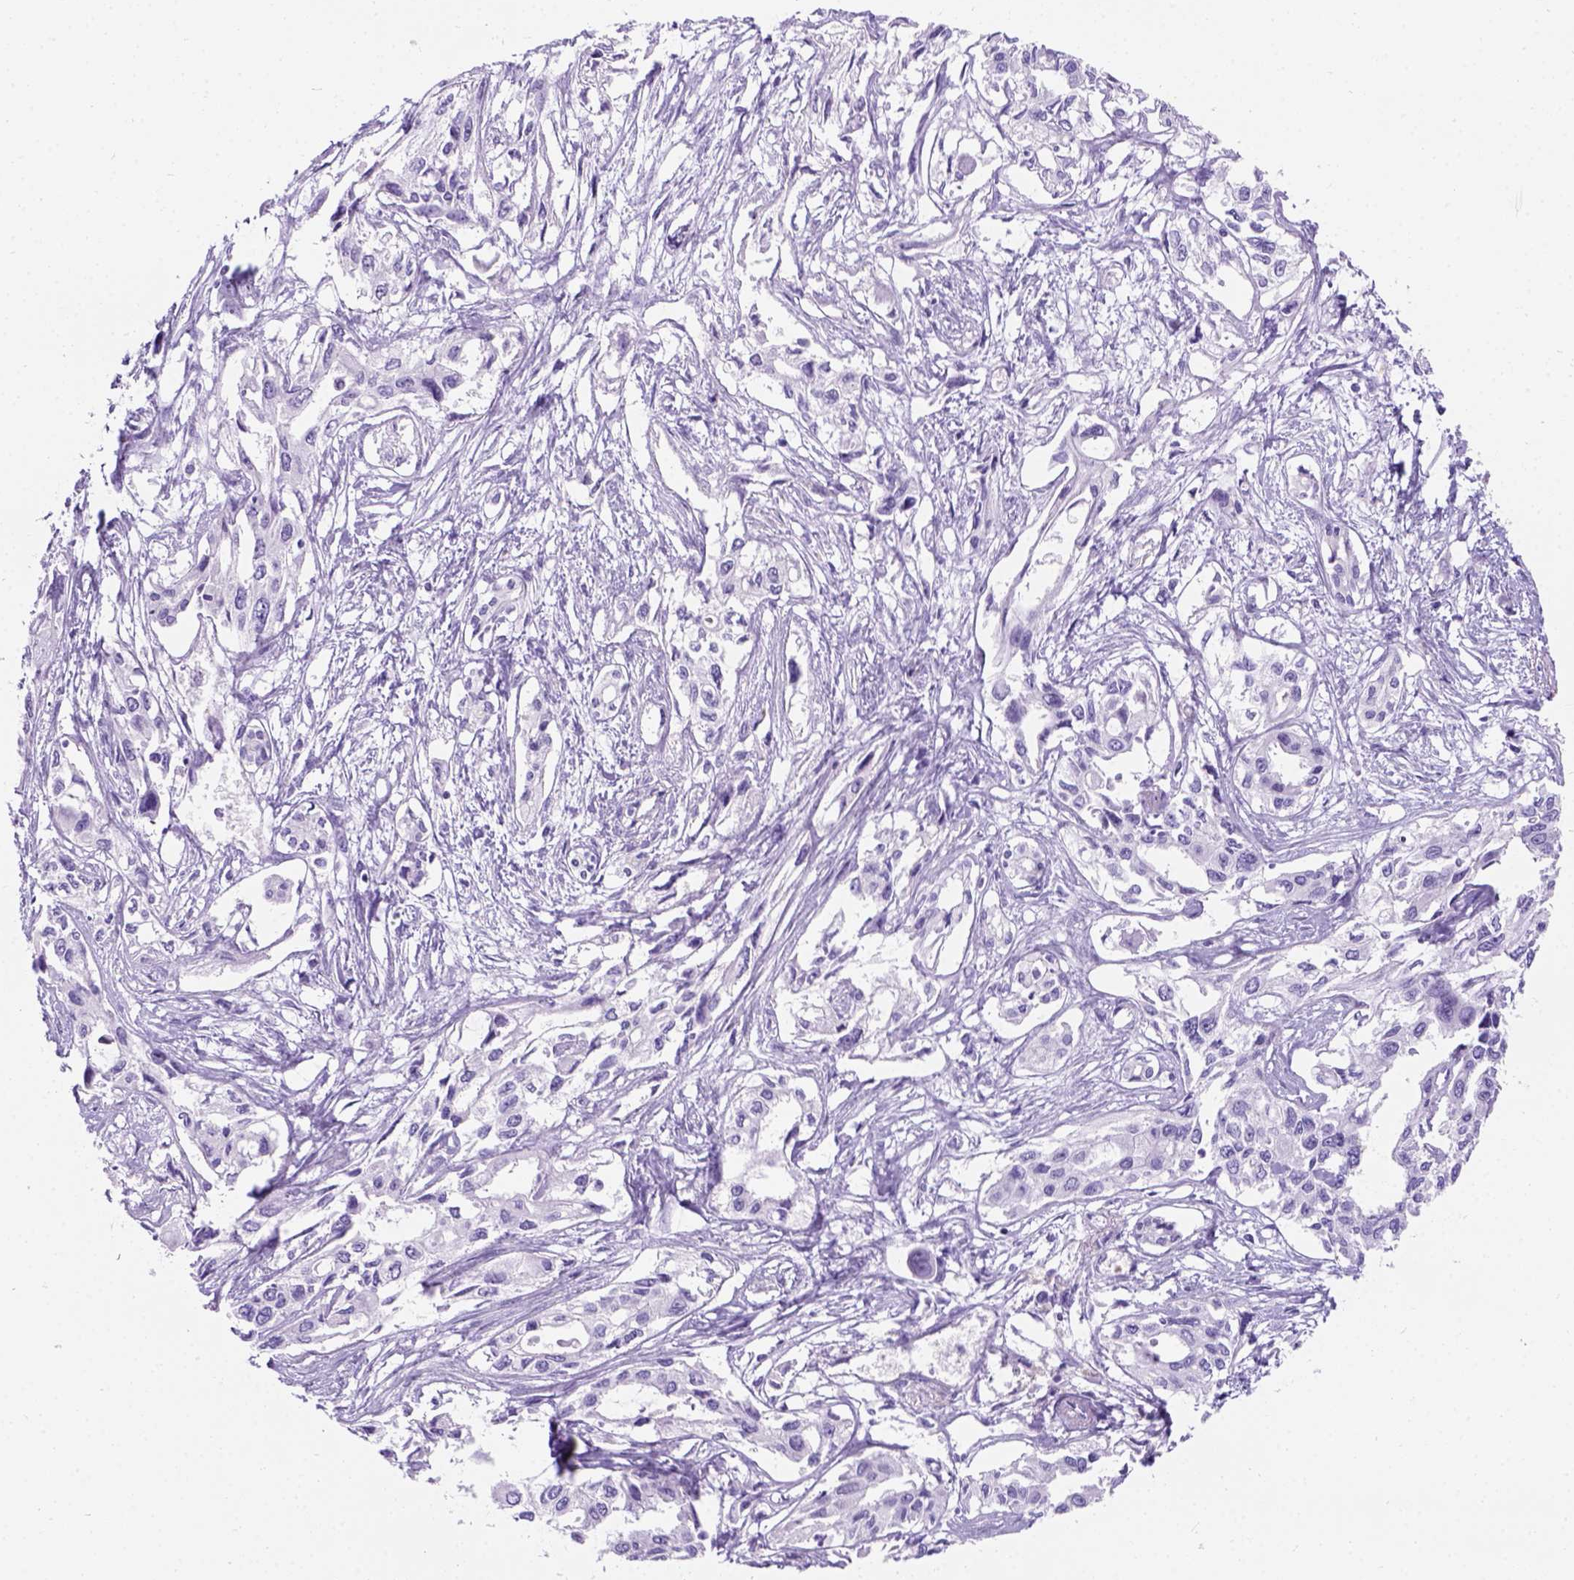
{"staining": {"intensity": "negative", "quantity": "none", "location": "none"}, "tissue": "pancreatic cancer", "cell_type": "Tumor cells", "image_type": "cancer", "snomed": [{"axis": "morphology", "description": "Adenocarcinoma, NOS"}, {"axis": "topography", "description": "Pancreas"}], "caption": "The photomicrograph demonstrates no significant positivity in tumor cells of adenocarcinoma (pancreatic).", "gene": "C7orf57", "patient": {"sex": "female", "age": 55}}